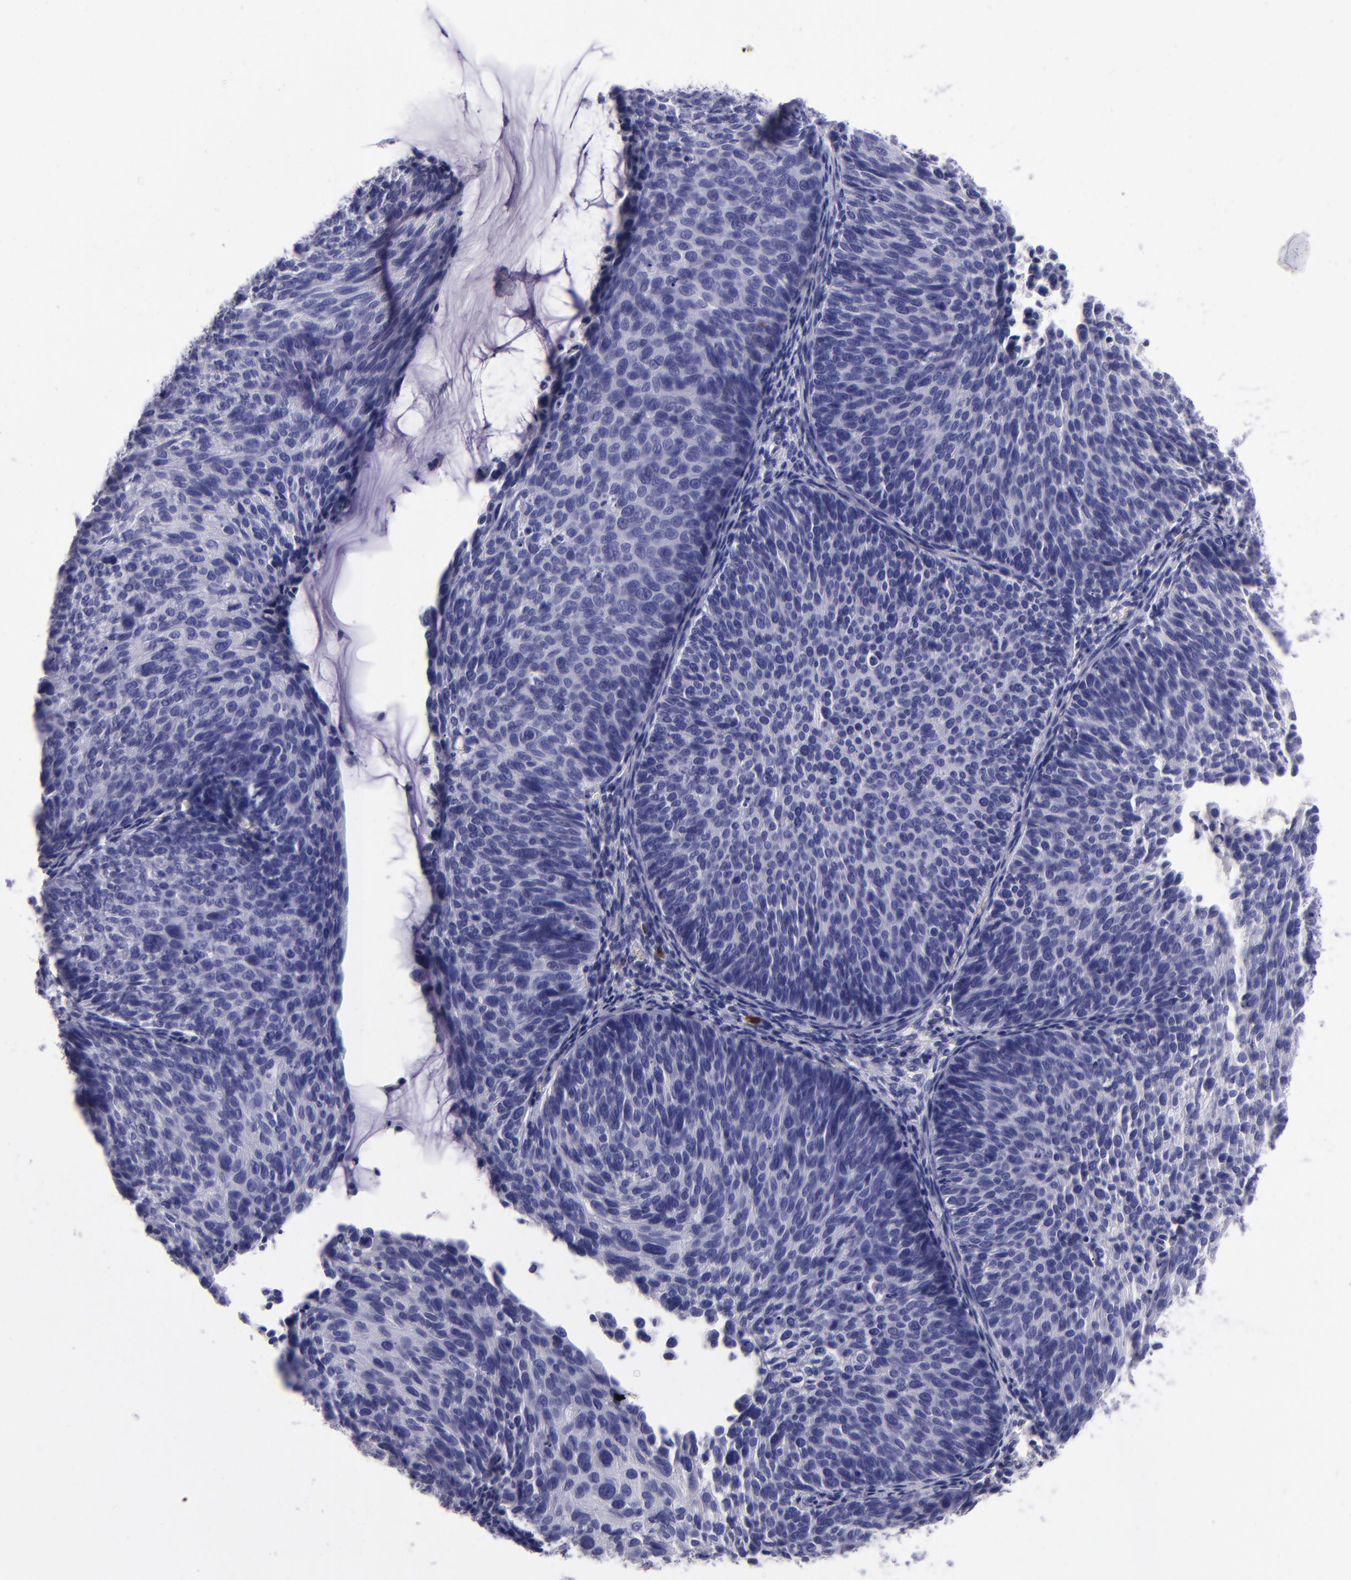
{"staining": {"intensity": "negative", "quantity": "none", "location": "none"}, "tissue": "cervical cancer", "cell_type": "Tumor cells", "image_type": "cancer", "snomed": [{"axis": "morphology", "description": "Squamous cell carcinoma, NOS"}, {"axis": "topography", "description": "Cervix"}], "caption": "Human cervical cancer stained for a protein using immunohistochemistry (IHC) exhibits no positivity in tumor cells.", "gene": "TYRP1", "patient": {"sex": "female", "age": 36}}